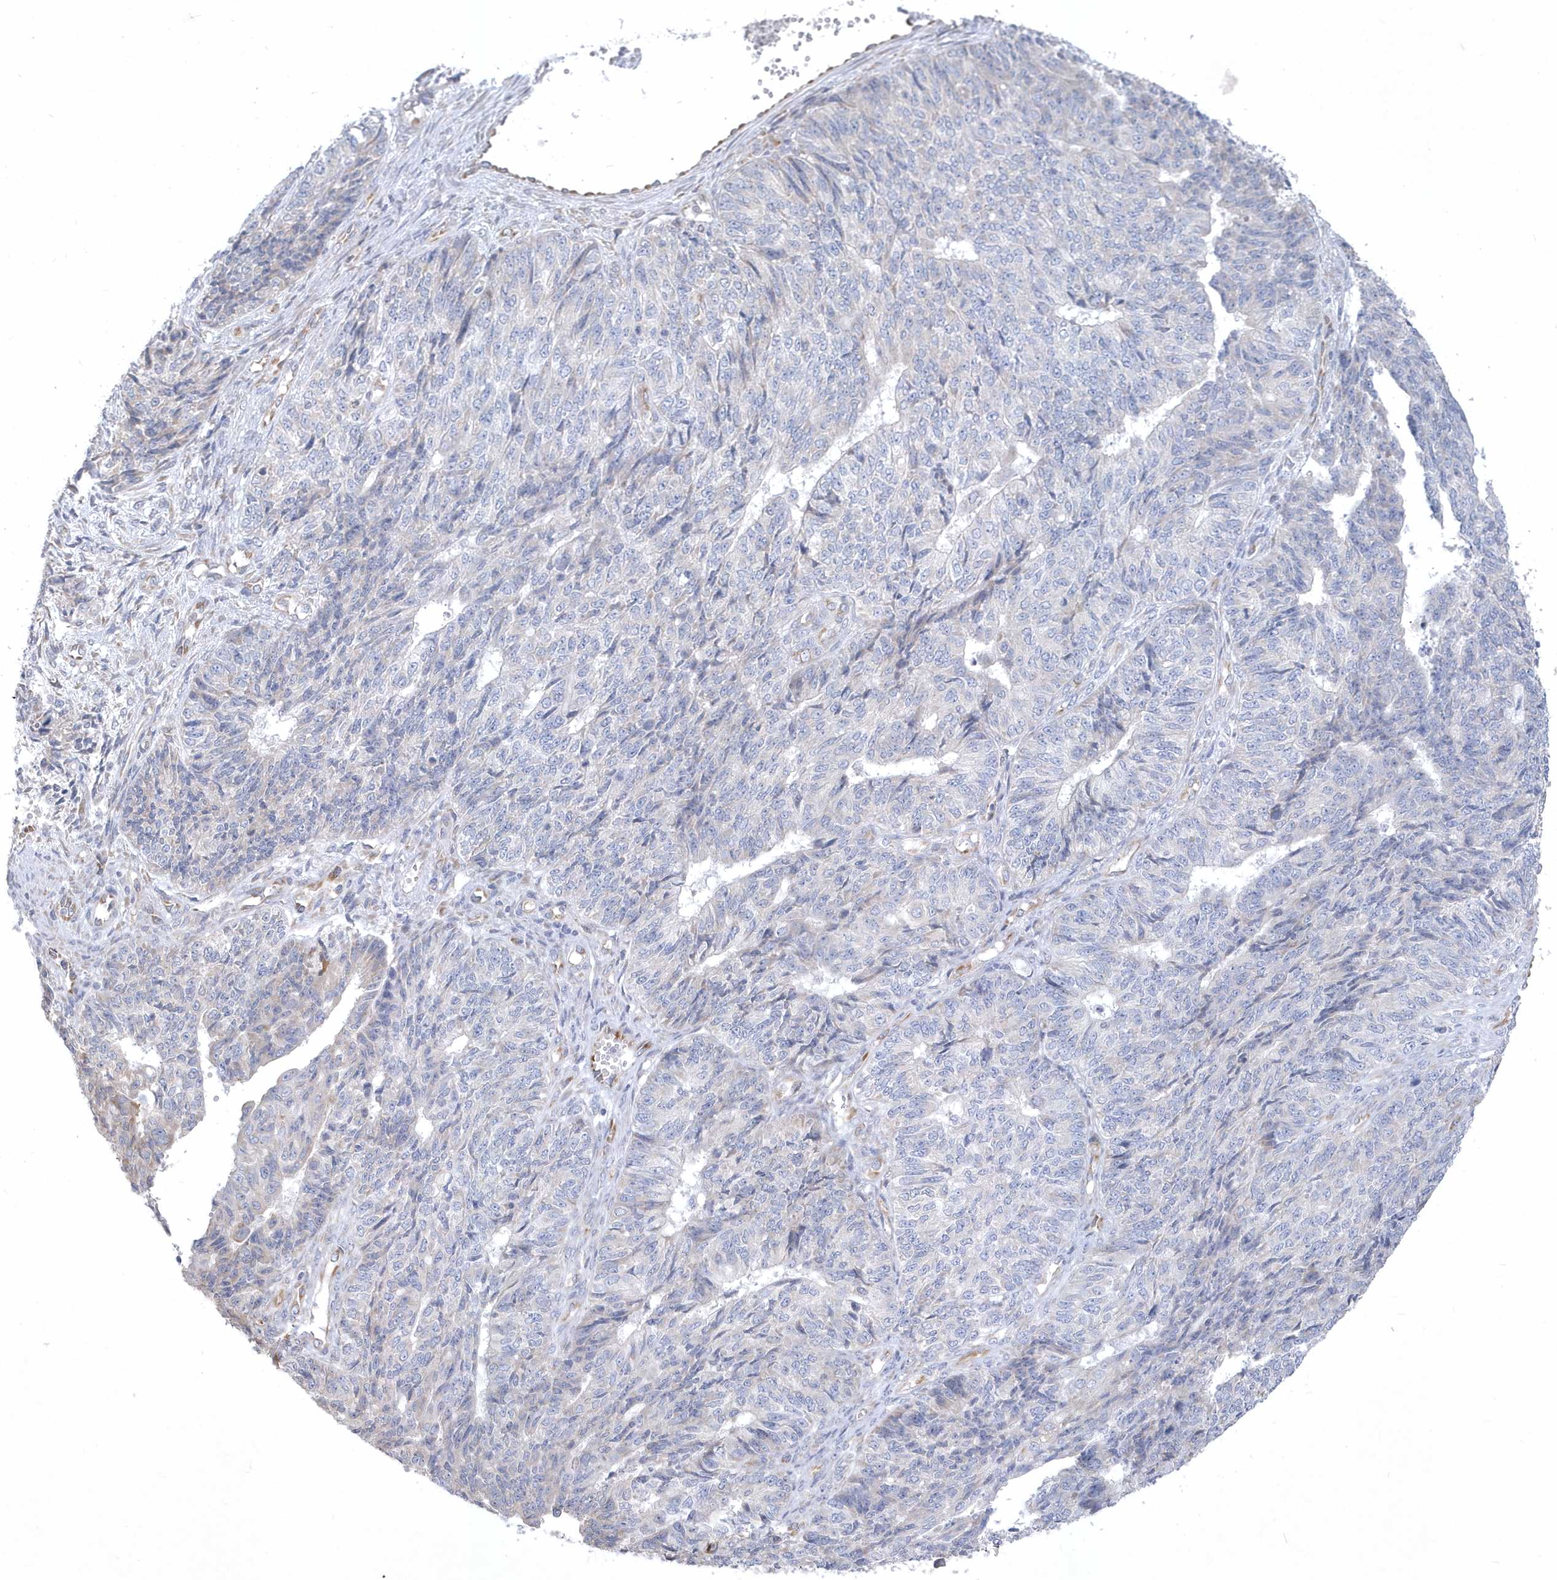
{"staining": {"intensity": "negative", "quantity": "none", "location": "none"}, "tissue": "endometrial cancer", "cell_type": "Tumor cells", "image_type": "cancer", "snomed": [{"axis": "morphology", "description": "Adenocarcinoma, NOS"}, {"axis": "topography", "description": "Endometrium"}], "caption": "Immunohistochemistry image of human endometrial adenocarcinoma stained for a protein (brown), which shows no expression in tumor cells. (DAB (3,3'-diaminobenzidine) immunohistochemistry, high magnification).", "gene": "DGAT1", "patient": {"sex": "female", "age": 32}}